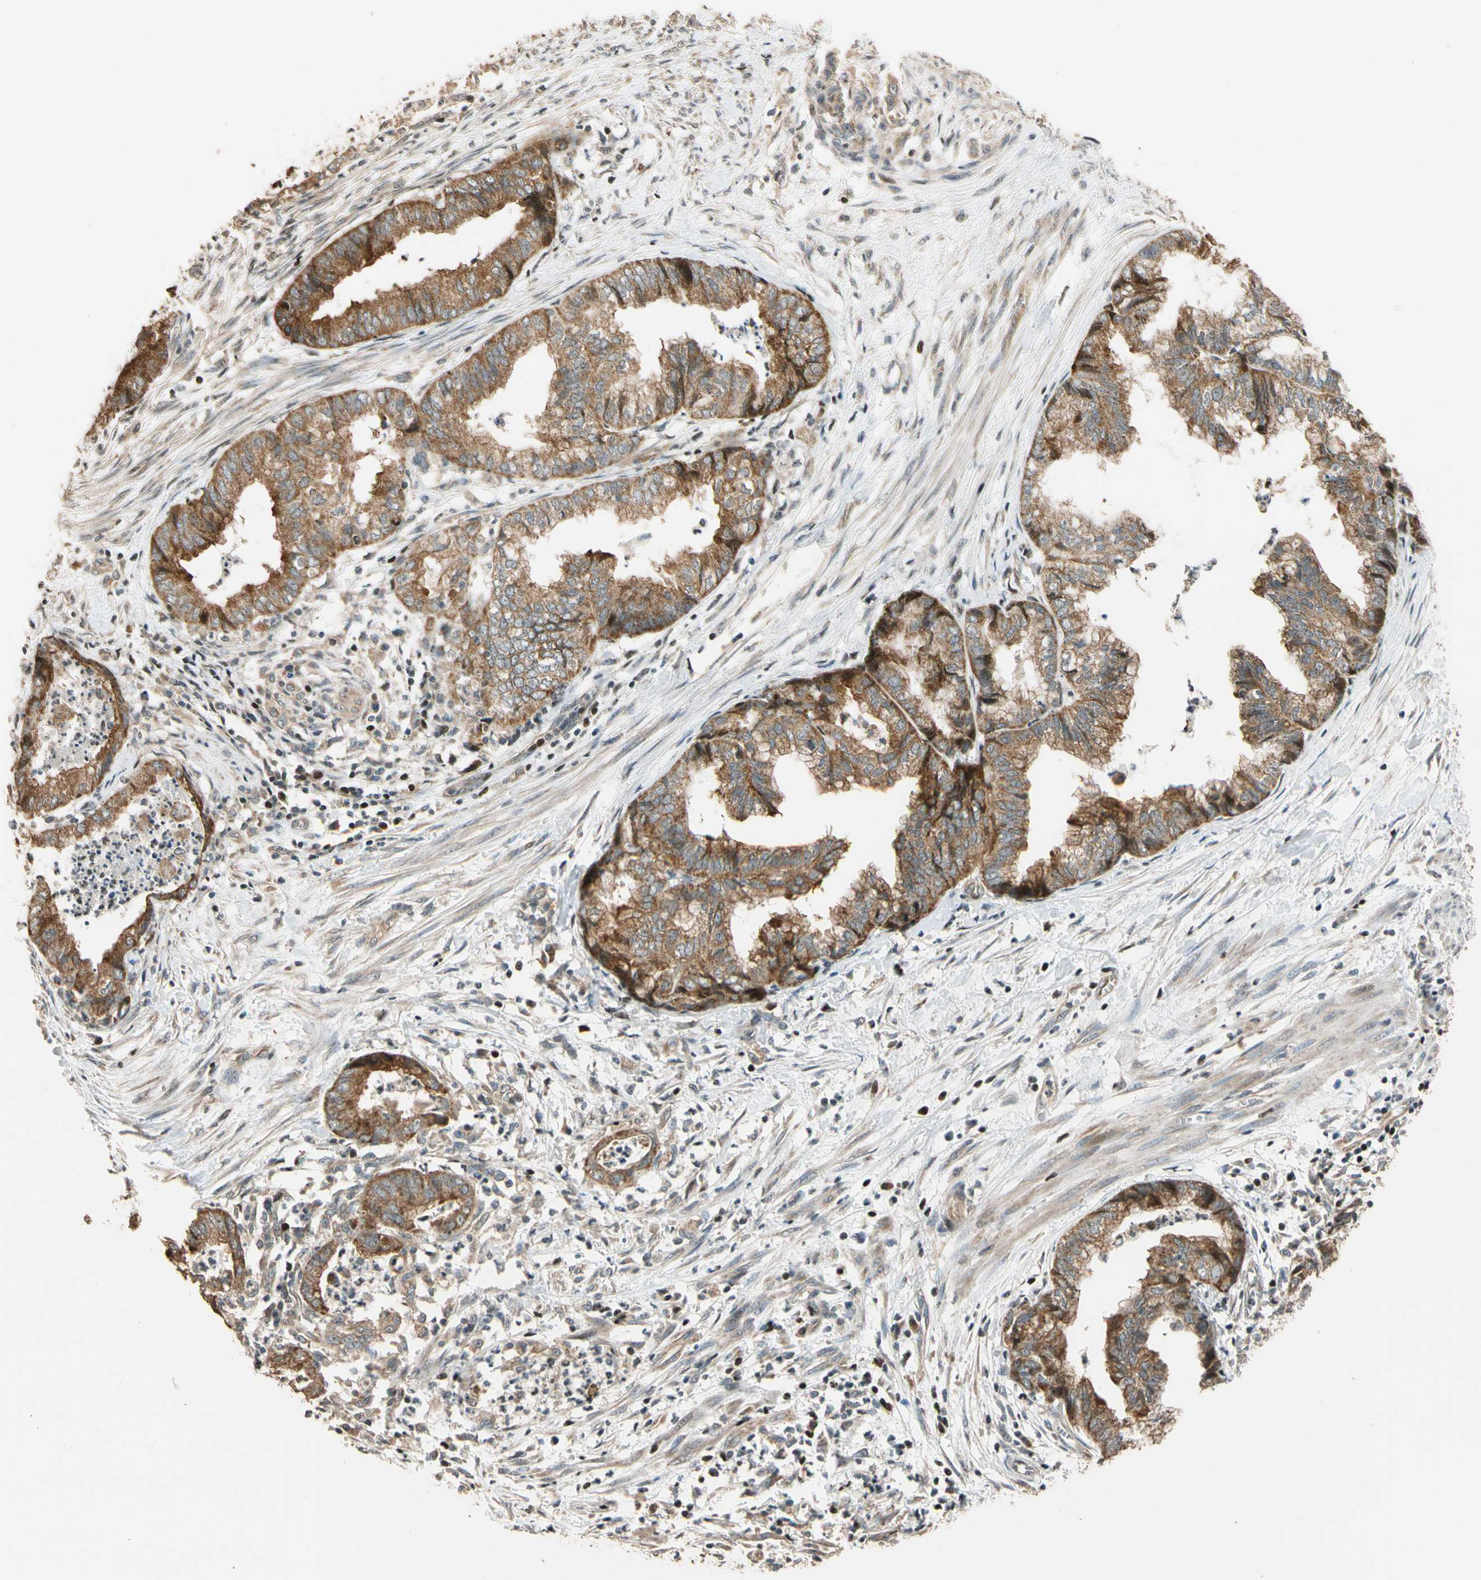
{"staining": {"intensity": "strong", "quantity": ">75%", "location": "cytoplasmic/membranous"}, "tissue": "endometrial cancer", "cell_type": "Tumor cells", "image_type": "cancer", "snomed": [{"axis": "morphology", "description": "Necrosis, NOS"}, {"axis": "morphology", "description": "Adenocarcinoma, NOS"}, {"axis": "topography", "description": "Endometrium"}], "caption": "This is a micrograph of immunohistochemistry staining of endometrial cancer, which shows strong positivity in the cytoplasmic/membranous of tumor cells.", "gene": "HECW1", "patient": {"sex": "female", "age": 79}}